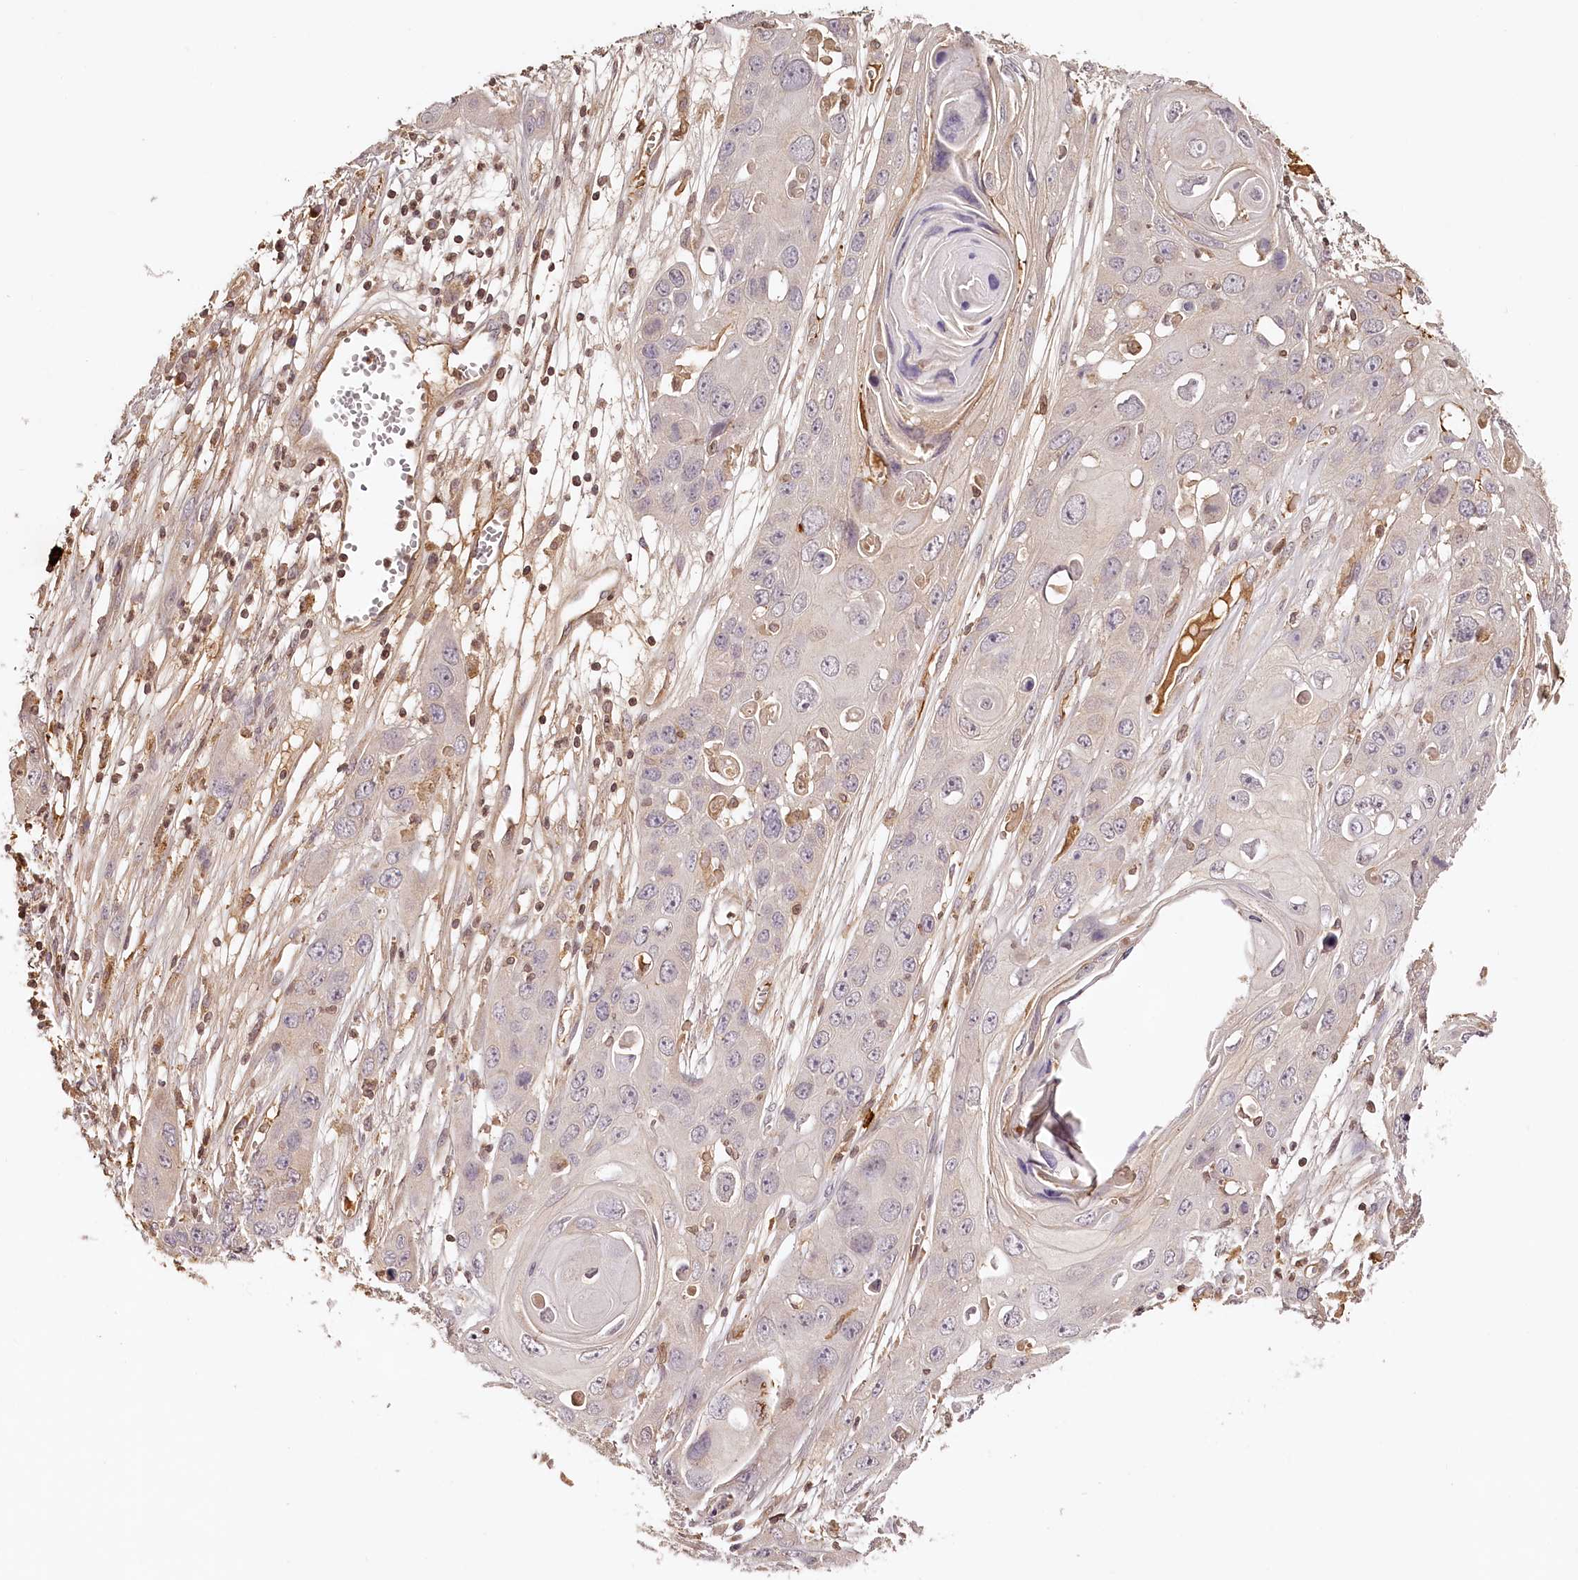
{"staining": {"intensity": "negative", "quantity": "none", "location": "none"}, "tissue": "skin cancer", "cell_type": "Tumor cells", "image_type": "cancer", "snomed": [{"axis": "morphology", "description": "Squamous cell carcinoma, NOS"}, {"axis": "topography", "description": "Skin"}], "caption": "The image shows no significant expression in tumor cells of skin squamous cell carcinoma.", "gene": "SYNGR1", "patient": {"sex": "male", "age": 55}}